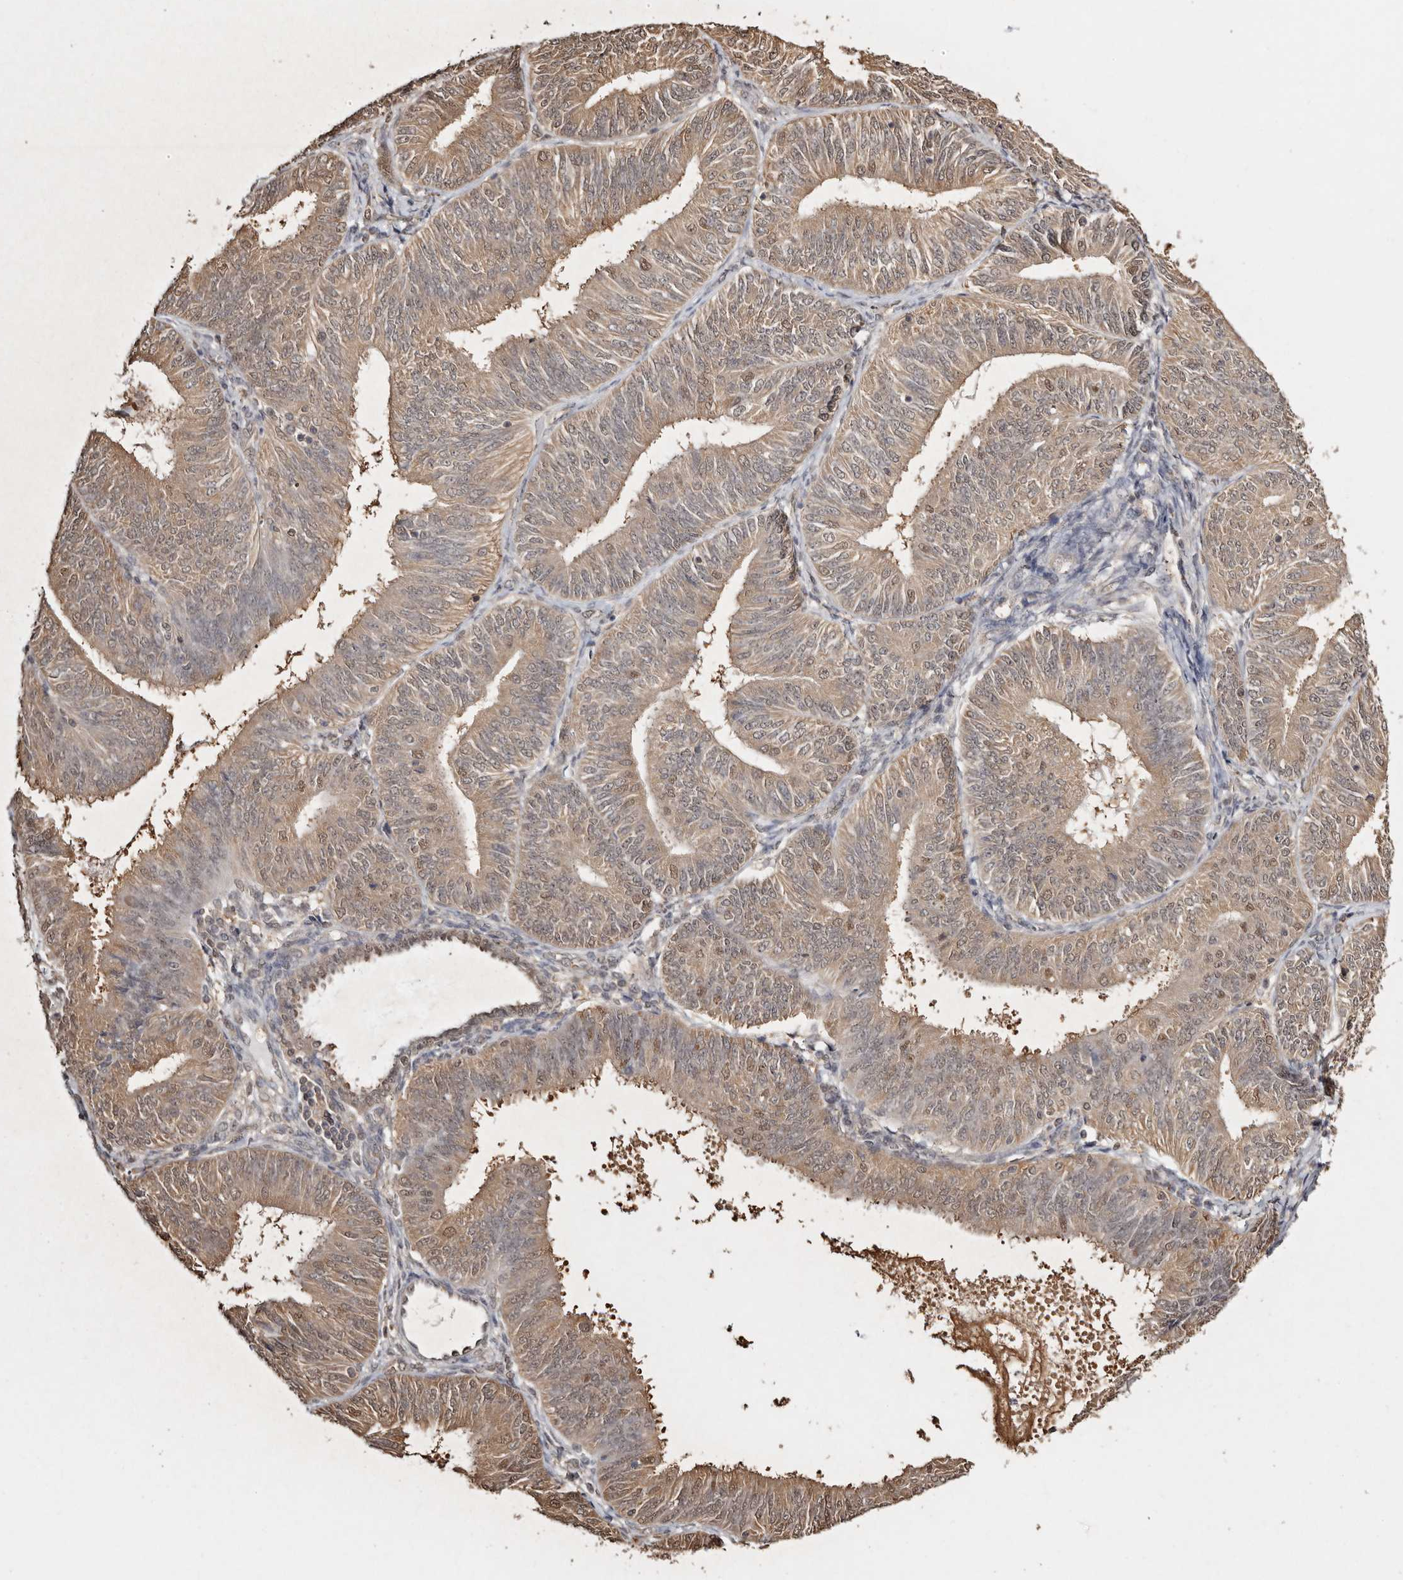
{"staining": {"intensity": "weak", "quantity": ">75%", "location": "cytoplasmic/membranous,nuclear"}, "tissue": "endometrial cancer", "cell_type": "Tumor cells", "image_type": "cancer", "snomed": [{"axis": "morphology", "description": "Adenocarcinoma, NOS"}, {"axis": "topography", "description": "Endometrium"}], "caption": "The image demonstrates a brown stain indicating the presence of a protein in the cytoplasmic/membranous and nuclear of tumor cells in endometrial cancer. (brown staining indicates protein expression, while blue staining denotes nuclei).", "gene": "PSMA5", "patient": {"sex": "female", "age": 58}}